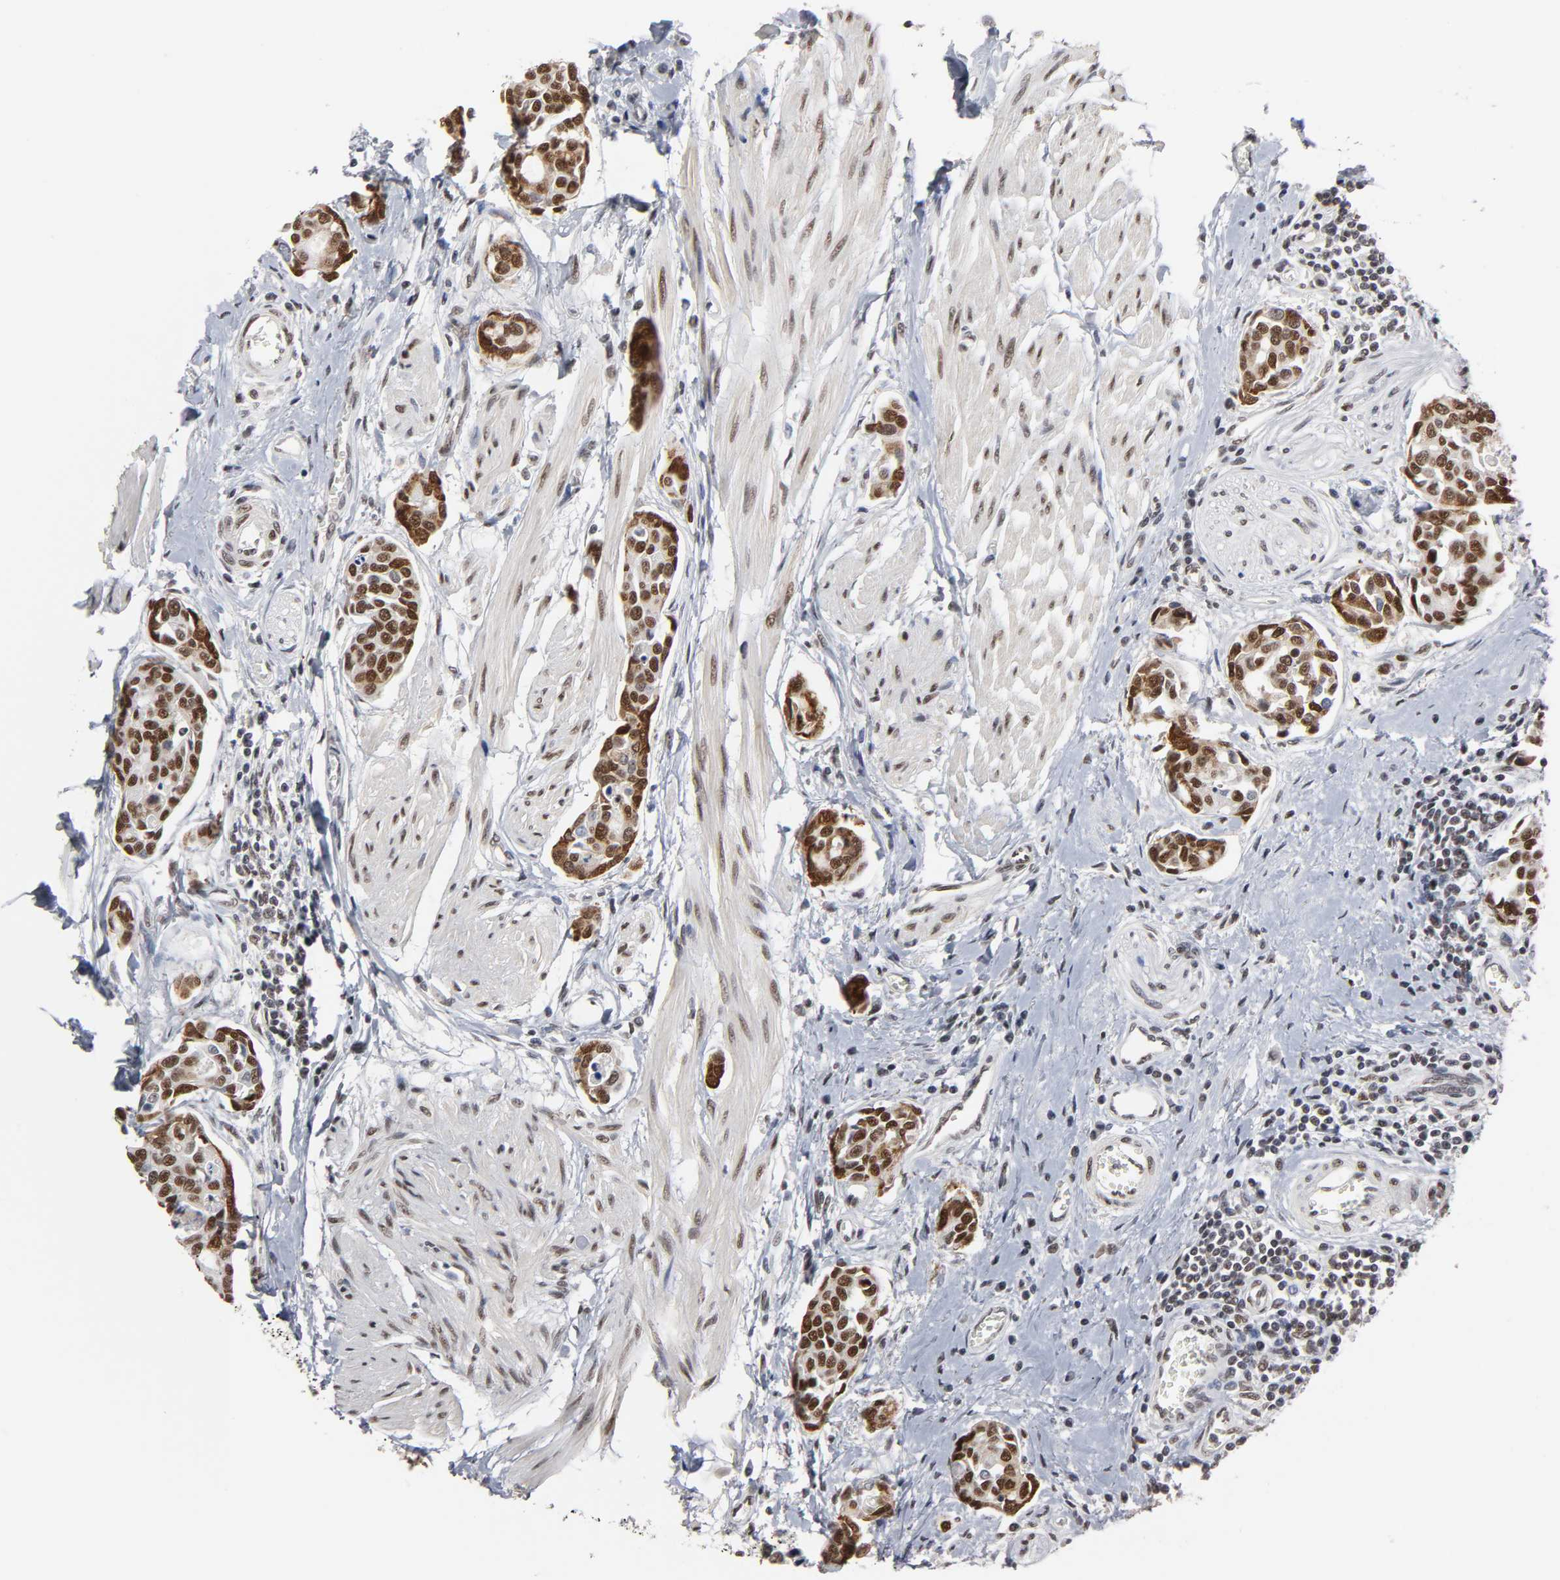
{"staining": {"intensity": "strong", "quantity": ">75%", "location": "nuclear"}, "tissue": "urothelial cancer", "cell_type": "Tumor cells", "image_type": "cancer", "snomed": [{"axis": "morphology", "description": "Urothelial carcinoma, High grade"}, {"axis": "topography", "description": "Urinary bladder"}], "caption": "Strong nuclear positivity for a protein is appreciated in approximately >75% of tumor cells of urothelial carcinoma (high-grade) using IHC.", "gene": "TRIM33", "patient": {"sex": "male", "age": 78}}